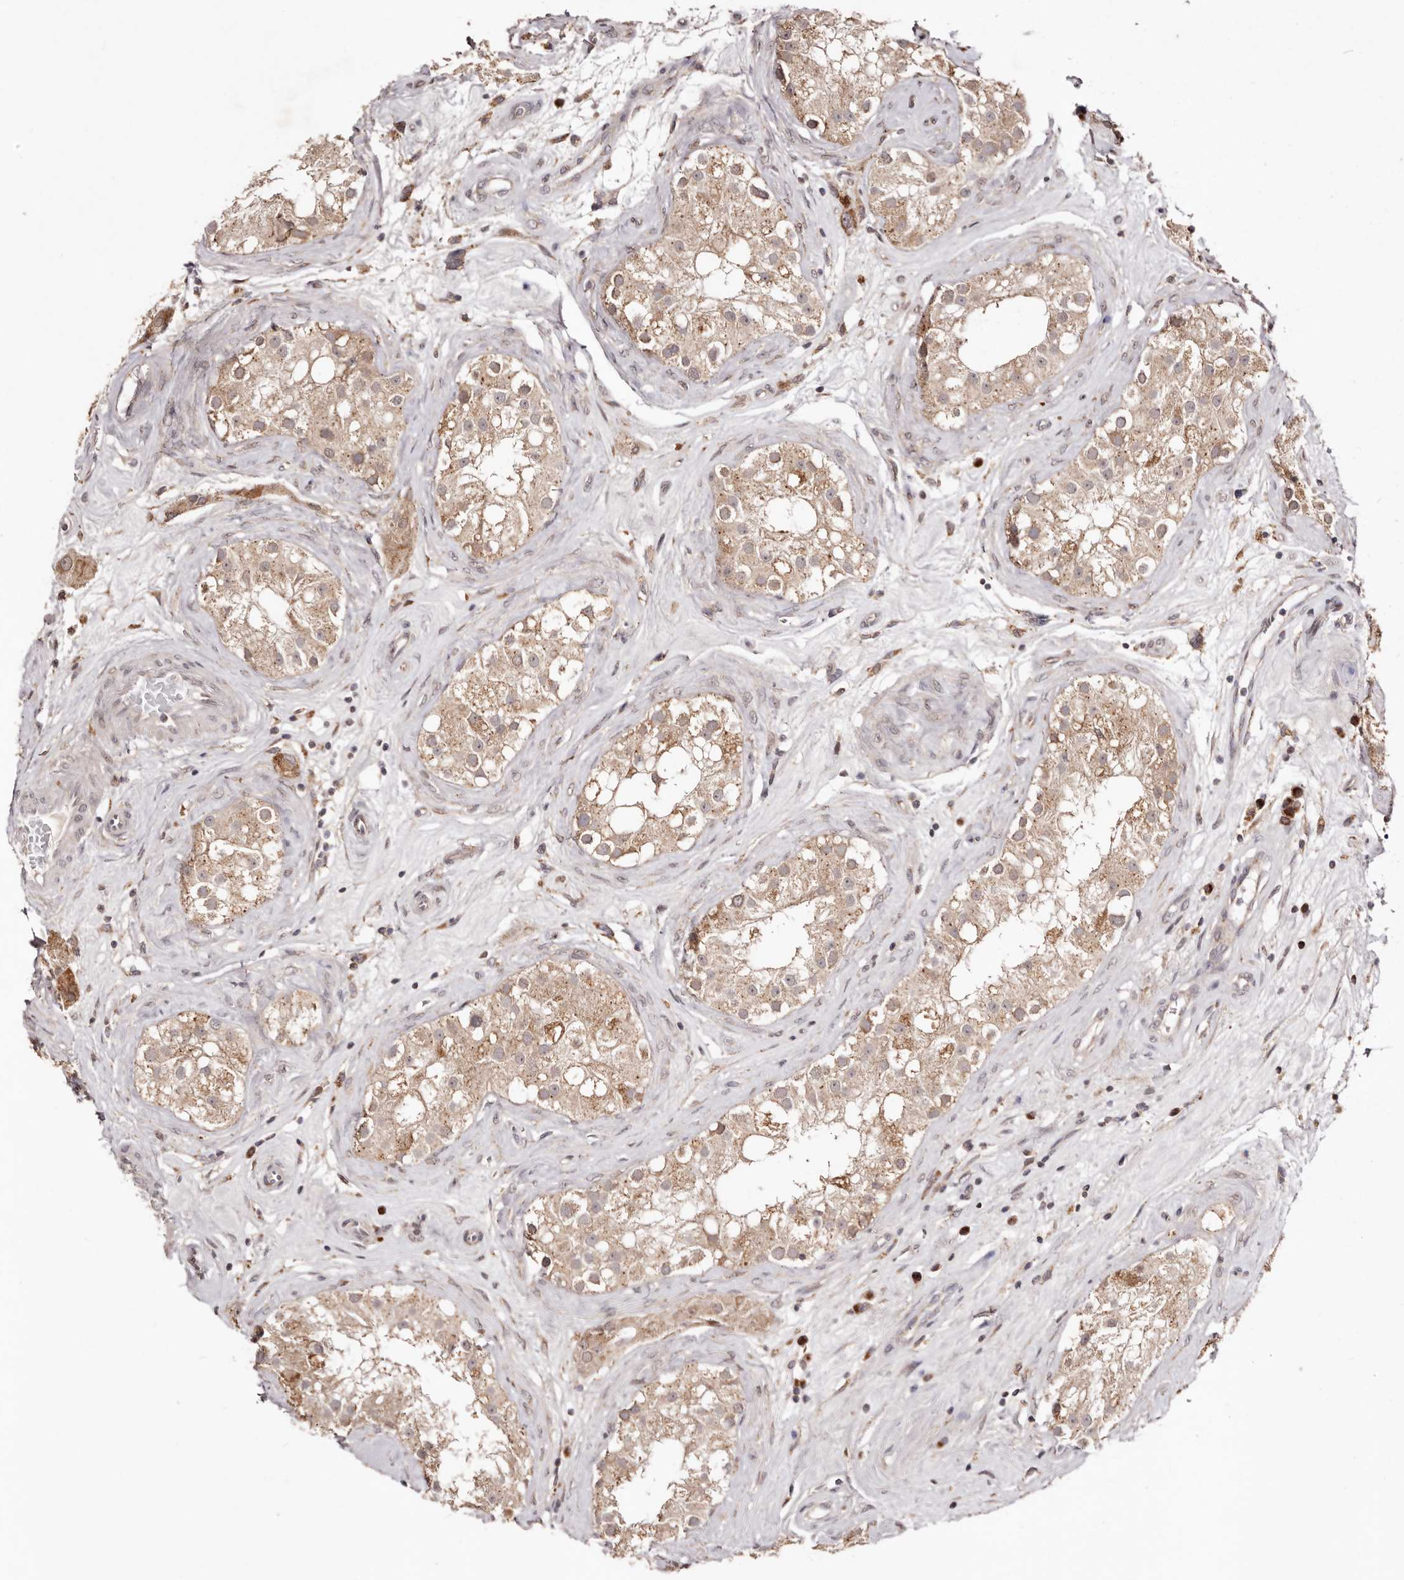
{"staining": {"intensity": "moderate", "quantity": ">75%", "location": "cytoplasmic/membranous,nuclear"}, "tissue": "testis", "cell_type": "Cells in seminiferous ducts", "image_type": "normal", "snomed": [{"axis": "morphology", "description": "Normal tissue, NOS"}, {"axis": "topography", "description": "Testis"}], "caption": "Immunohistochemistry staining of unremarkable testis, which shows medium levels of moderate cytoplasmic/membranous,nuclear expression in approximately >75% of cells in seminiferous ducts indicating moderate cytoplasmic/membranous,nuclear protein staining. The staining was performed using DAB (3,3'-diaminobenzidine) (brown) for protein detection and nuclei were counterstained in hematoxylin (blue).", "gene": "EGR3", "patient": {"sex": "male", "age": 84}}